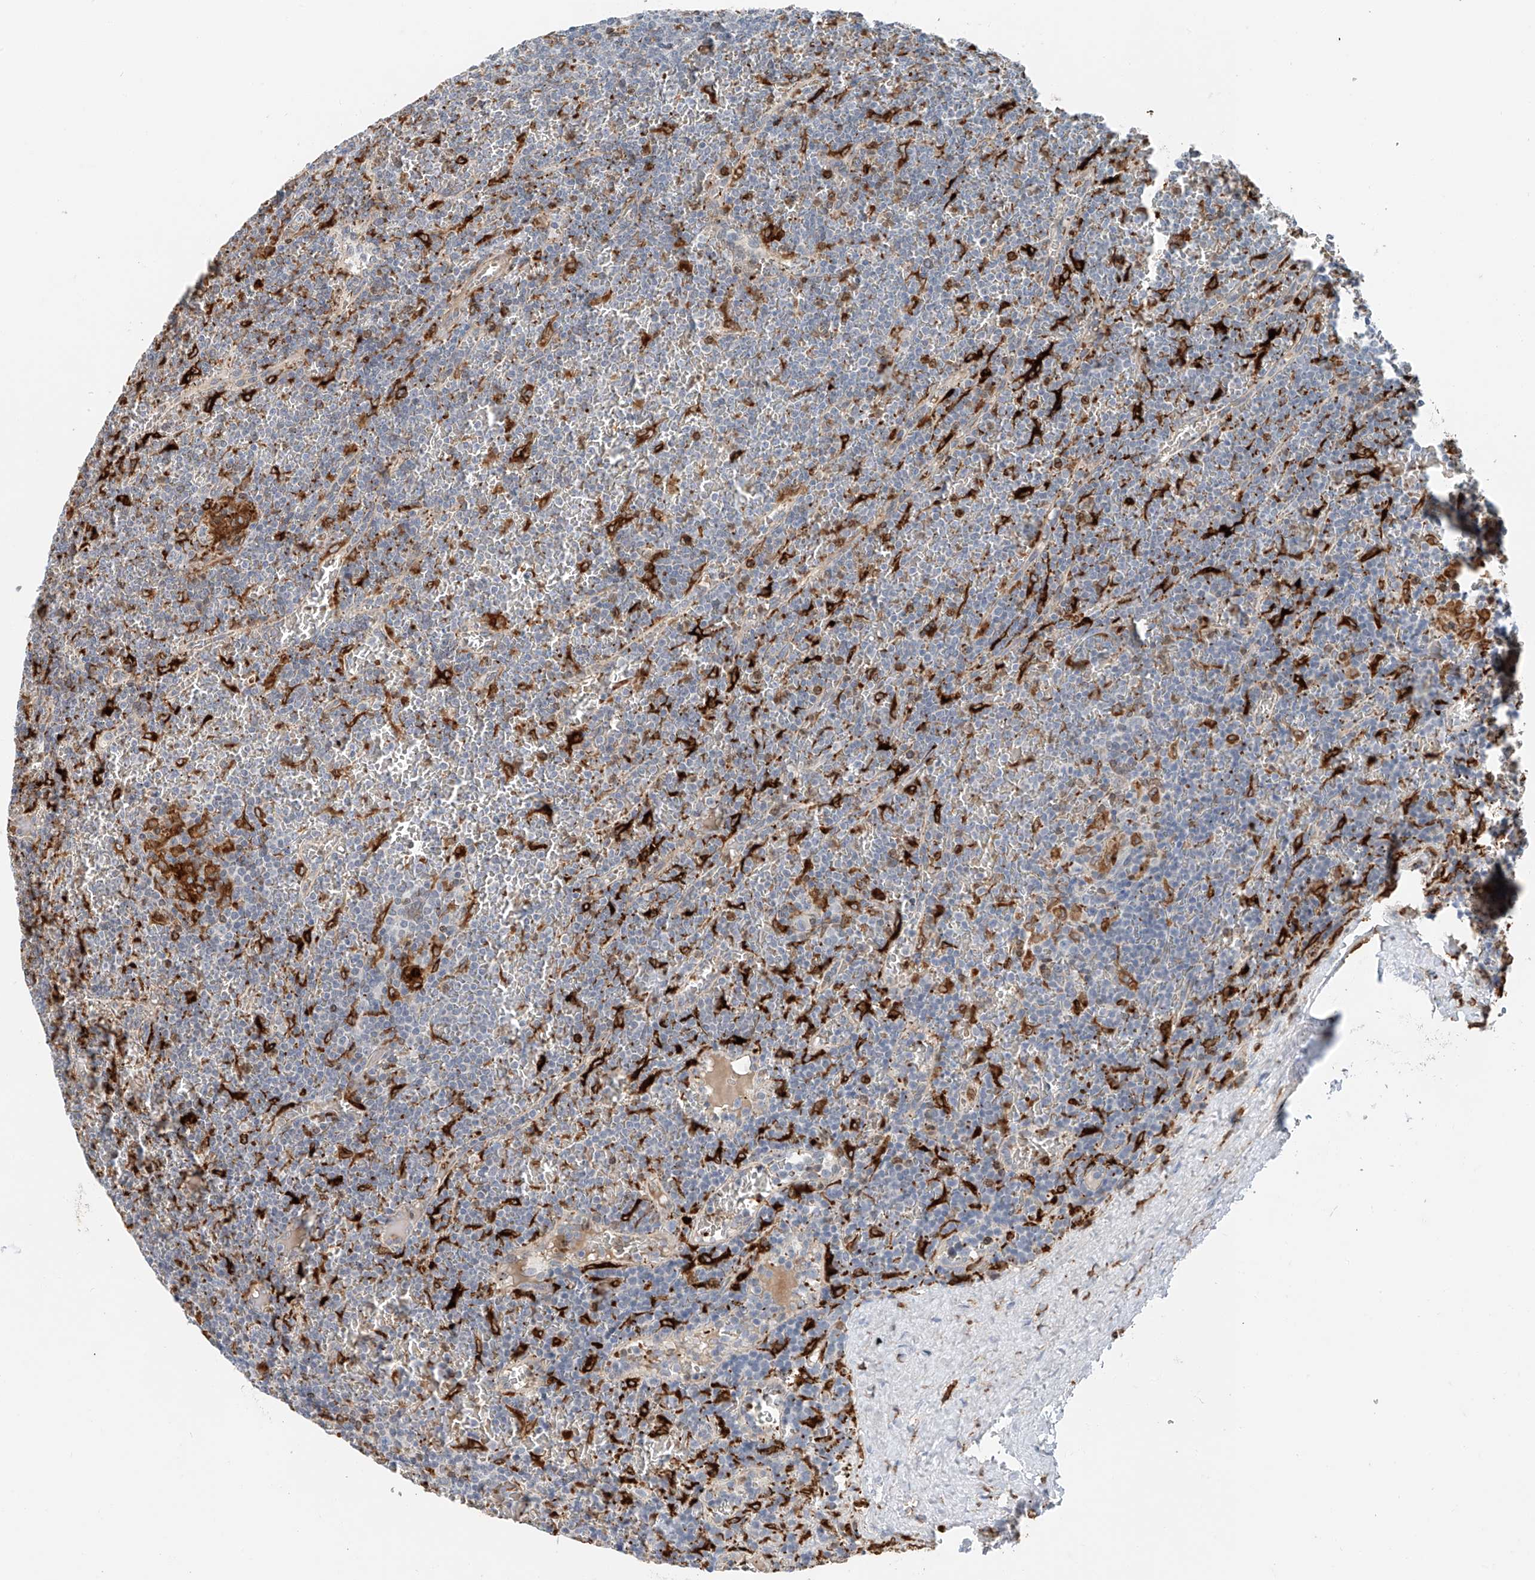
{"staining": {"intensity": "negative", "quantity": "none", "location": "none"}, "tissue": "lymphoma", "cell_type": "Tumor cells", "image_type": "cancer", "snomed": [{"axis": "morphology", "description": "Malignant lymphoma, non-Hodgkin's type, Low grade"}, {"axis": "topography", "description": "Spleen"}], "caption": "This histopathology image is of malignant lymphoma, non-Hodgkin's type (low-grade) stained with IHC to label a protein in brown with the nuclei are counter-stained blue. There is no positivity in tumor cells.", "gene": "TBXAS1", "patient": {"sex": "female", "age": 19}}